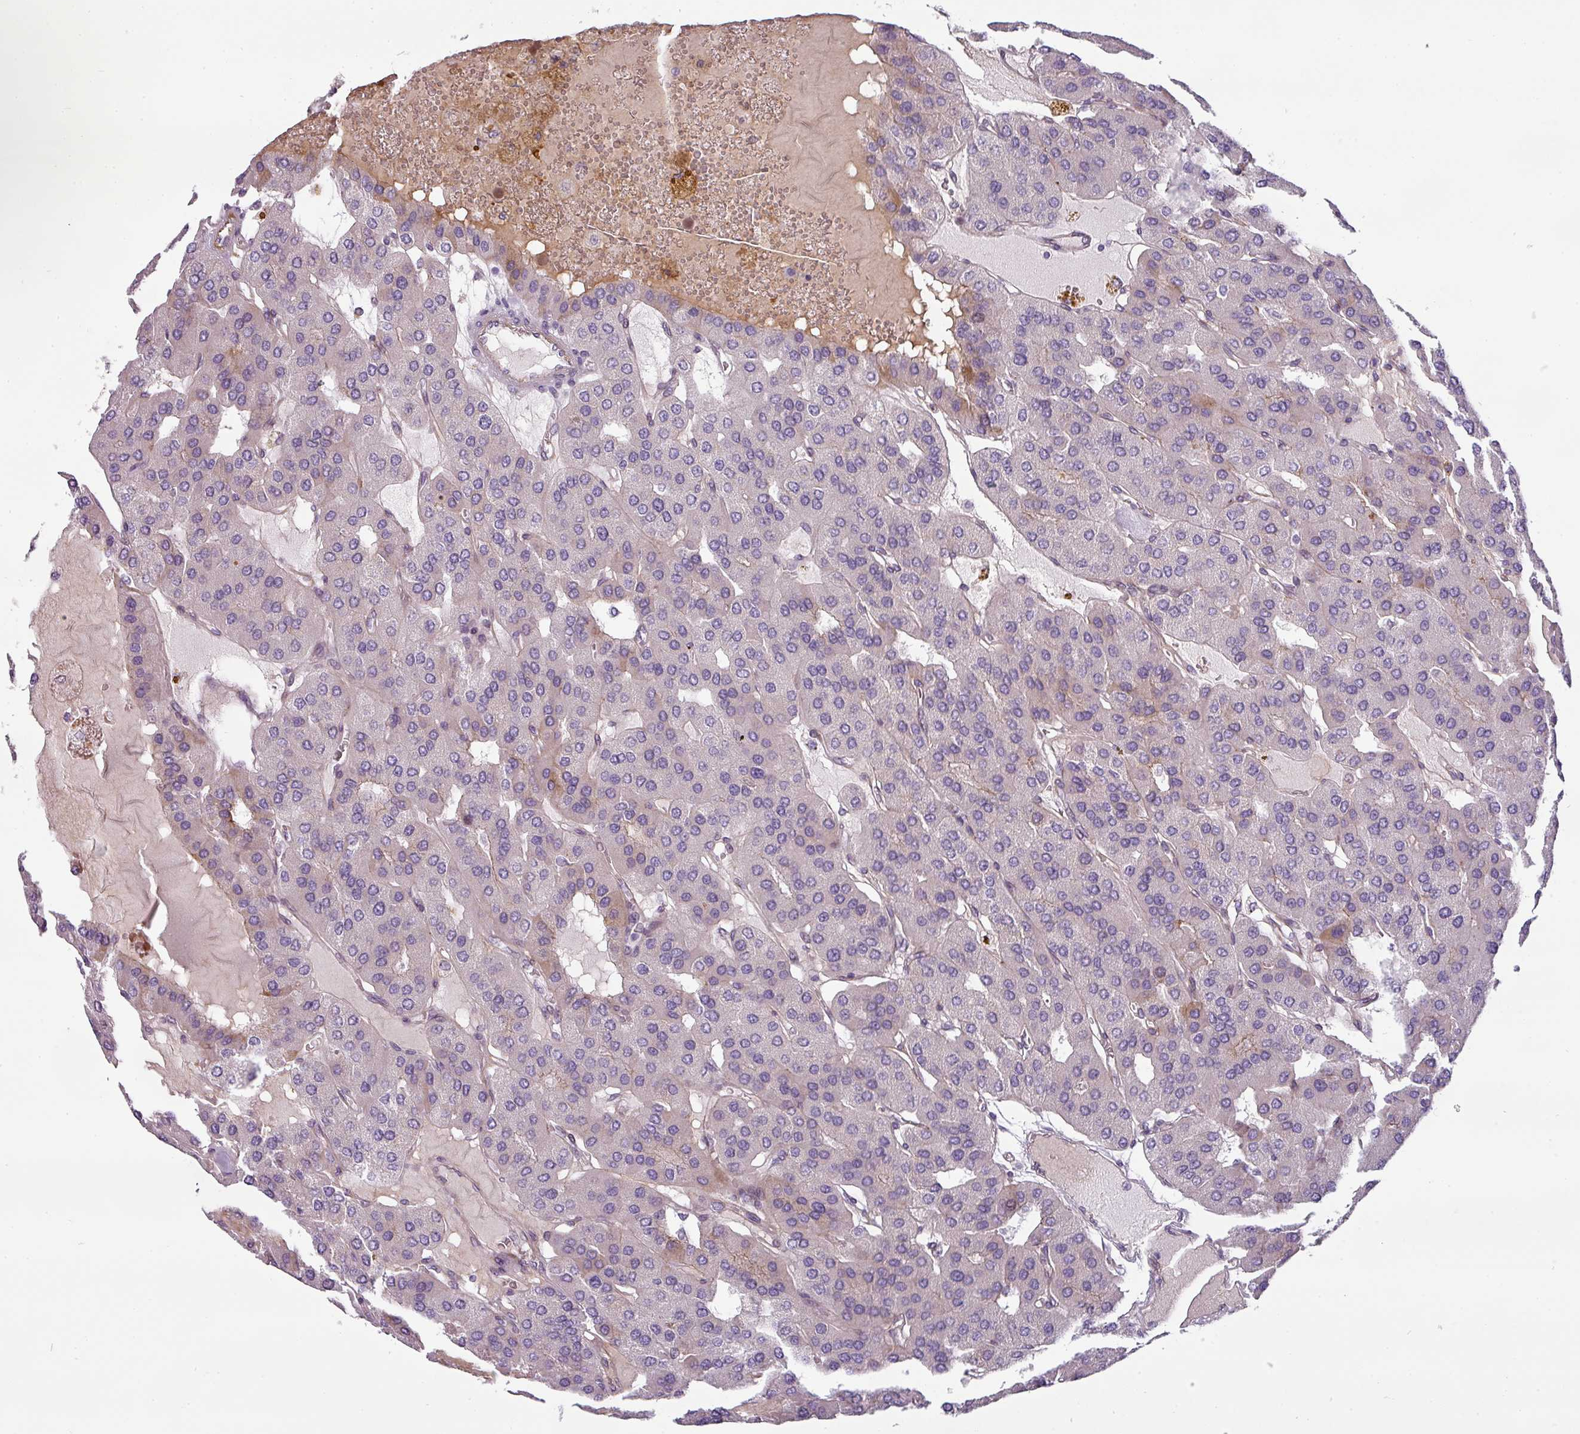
{"staining": {"intensity": "negative", "quantity": "none", "location": "none"}, "tissue": "parathyroid gland", "cell_type": "Glandular cells", "image_type": "normal", "snomed": [{"axis": "morphology", "description": "Normal tissue, NOS"}, {"axis": "morphology", "description": "Adenoma, NOS"}, {"axis": "topography", "description": "Parathyroid gland"}], "caption": "Glandular cells are negative for protein expression in unremarkable human parathyroid gland. (DAB (3,3'-diaminobenzidine) IHC visualized using brightfield microscopy, high magnification).", "gene": "CHRDL1", "patient": {"sex": "female", "age": 86}}